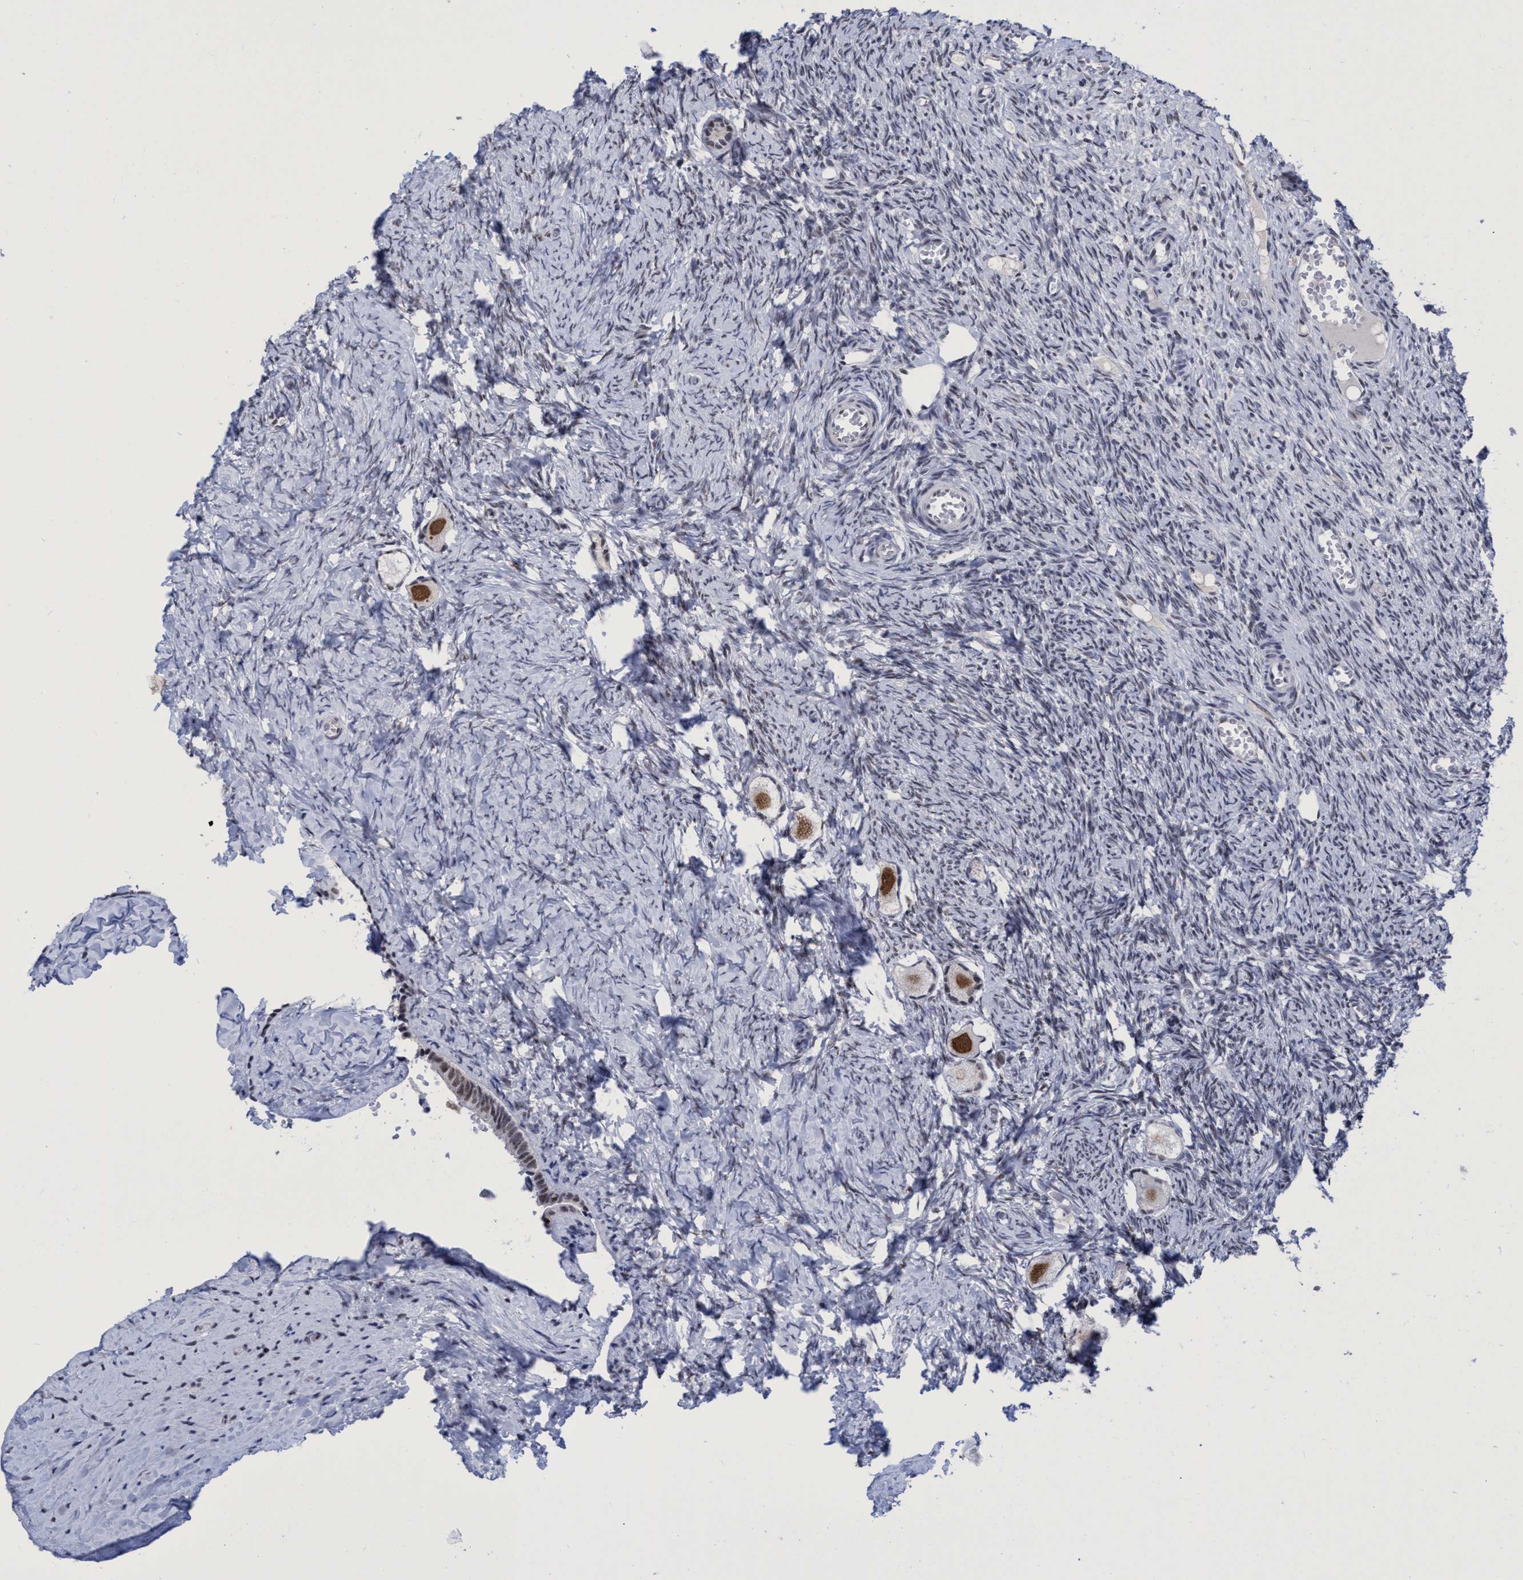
{"staining": {"intensity": "strong", "quantity": "25%-75%", "location": "cytoplasmic/membranous"}, "tissue": "ovary", "cell_type": "Follicle cells", "image_type": "normal", "snomed": [{"axis": "morphology", "description": "Normal tissue, NOS"}, {"axis": "topography", "description": "Ovary"}], "caption": "The micrograph shows staining of benign ovary, revealing strong cytoplasmic/membranous protein staining (brown color) within follicle cells.", "gene": "C9orf78", "patient": {"sex": "female", "age": 27}}